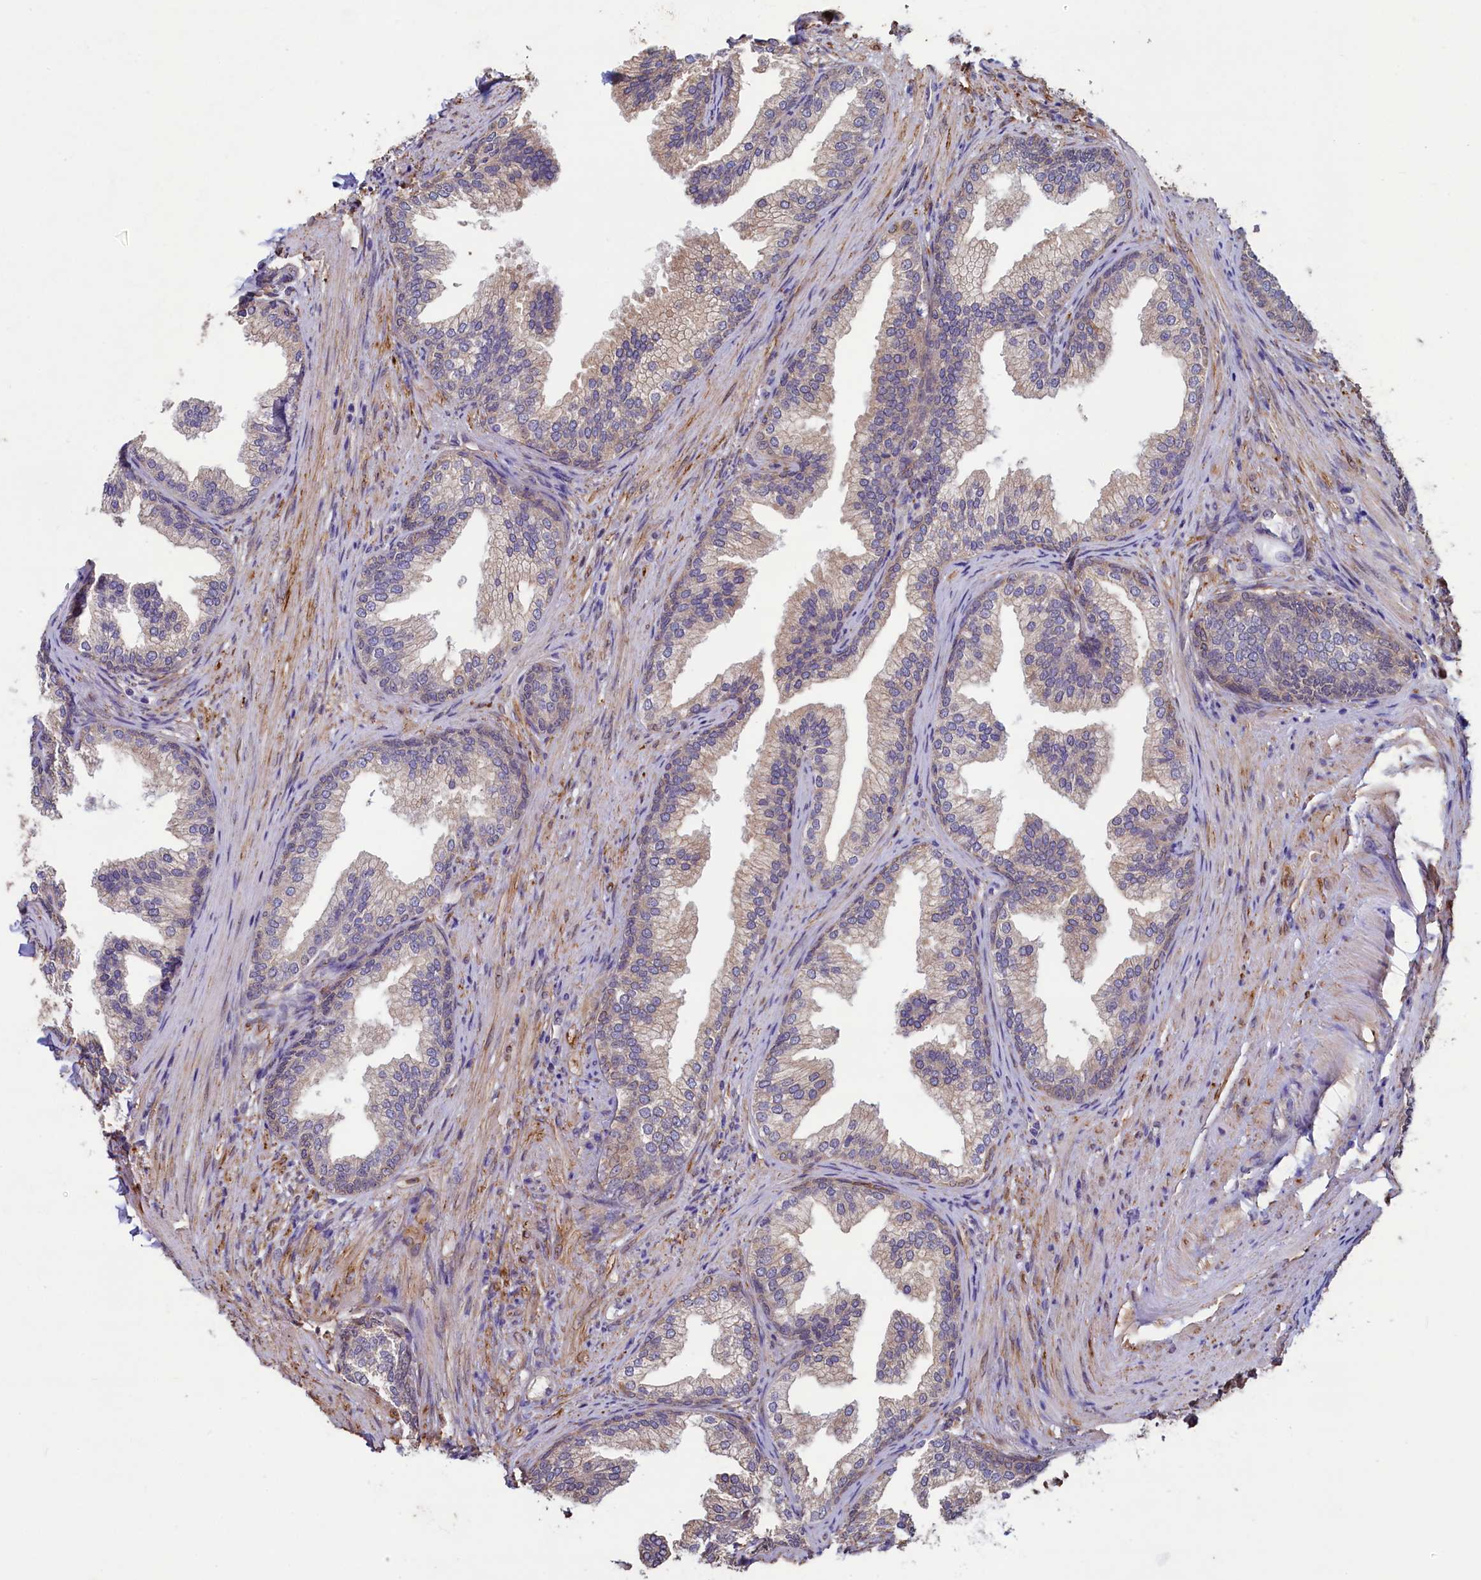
{"staining": {"intensity": "weak", "quantity": "<25%", "location": "cytoplasmic/membranous"}, "tissue": "prostate", "cell_type": "Glandular cells", "image_type": "normal", "snomed": [{"axis": "morphology", "description": "Normal tissue, NOS"}, {"axis": "topography", "description": "Prostate"}], "caption": "High power microscopy histopathology image of an immunohistochemistry micrograph of unremarkable prostate, revealing no significant expression in glandular cells. (Immunohistochemistry, brightfield microscopy, high magnification).", "gene": "SPATA2L", "patient": {"sex": "male", "age": 76}}